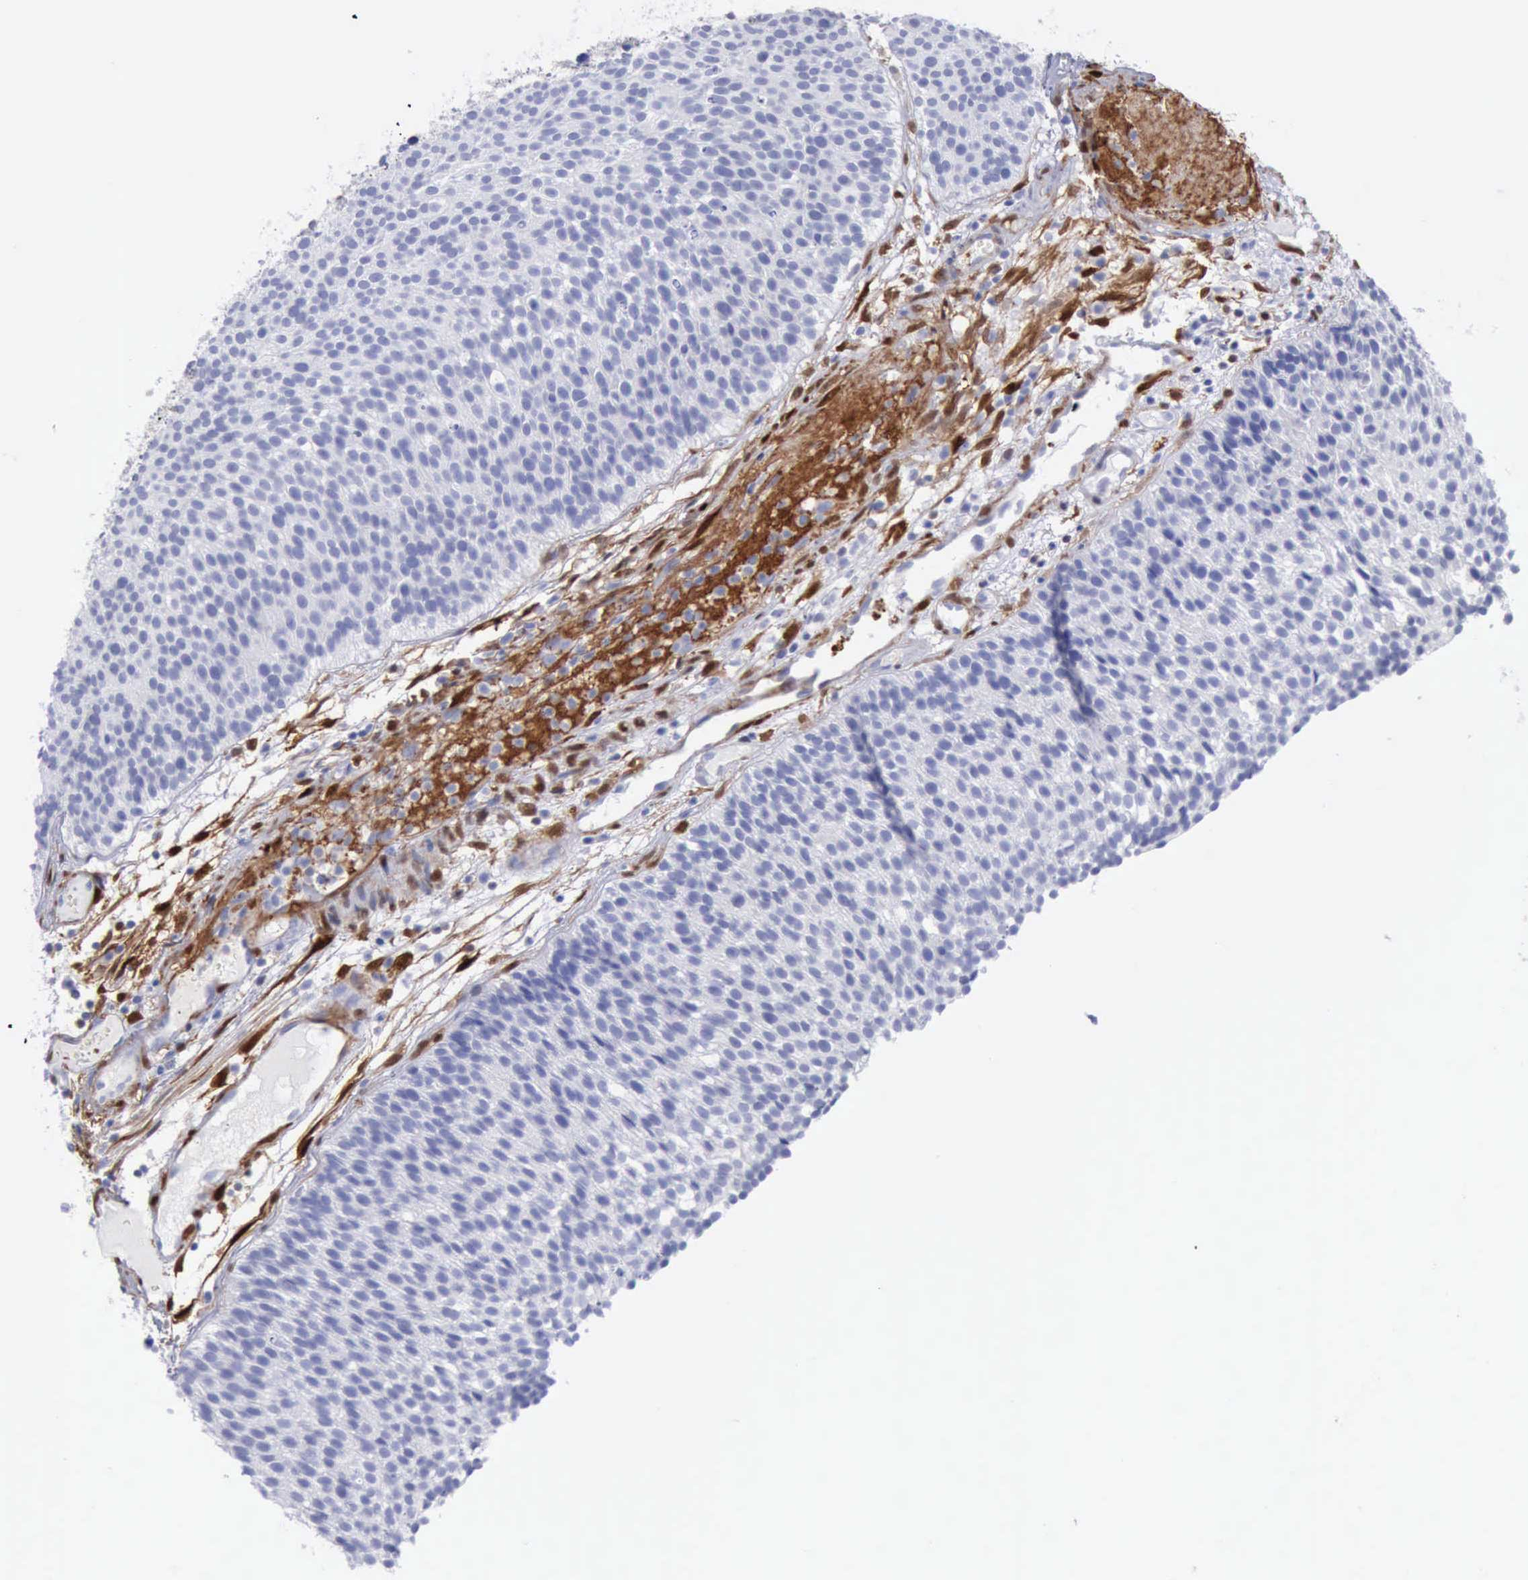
{"staining": {"intensity": "negative", "quantity": "none", "location": "none"}, "tissue": "urothelial cancer", "cell_type": "Tumor cells", "image_type": "cancer", "snomed": [{"axis": "morphology", "description": "Urothelial carcinoma, Low grade"}, {"axis": "topography", "description": "Urinary bladder"}], "caption": "This is an immunohistochemistry histopathology image of urothelial carcinoma (low-grade). There is no staining in tumor cells.", "gene": "FHL1", "patient": {"sex": "male", "age": 85}}